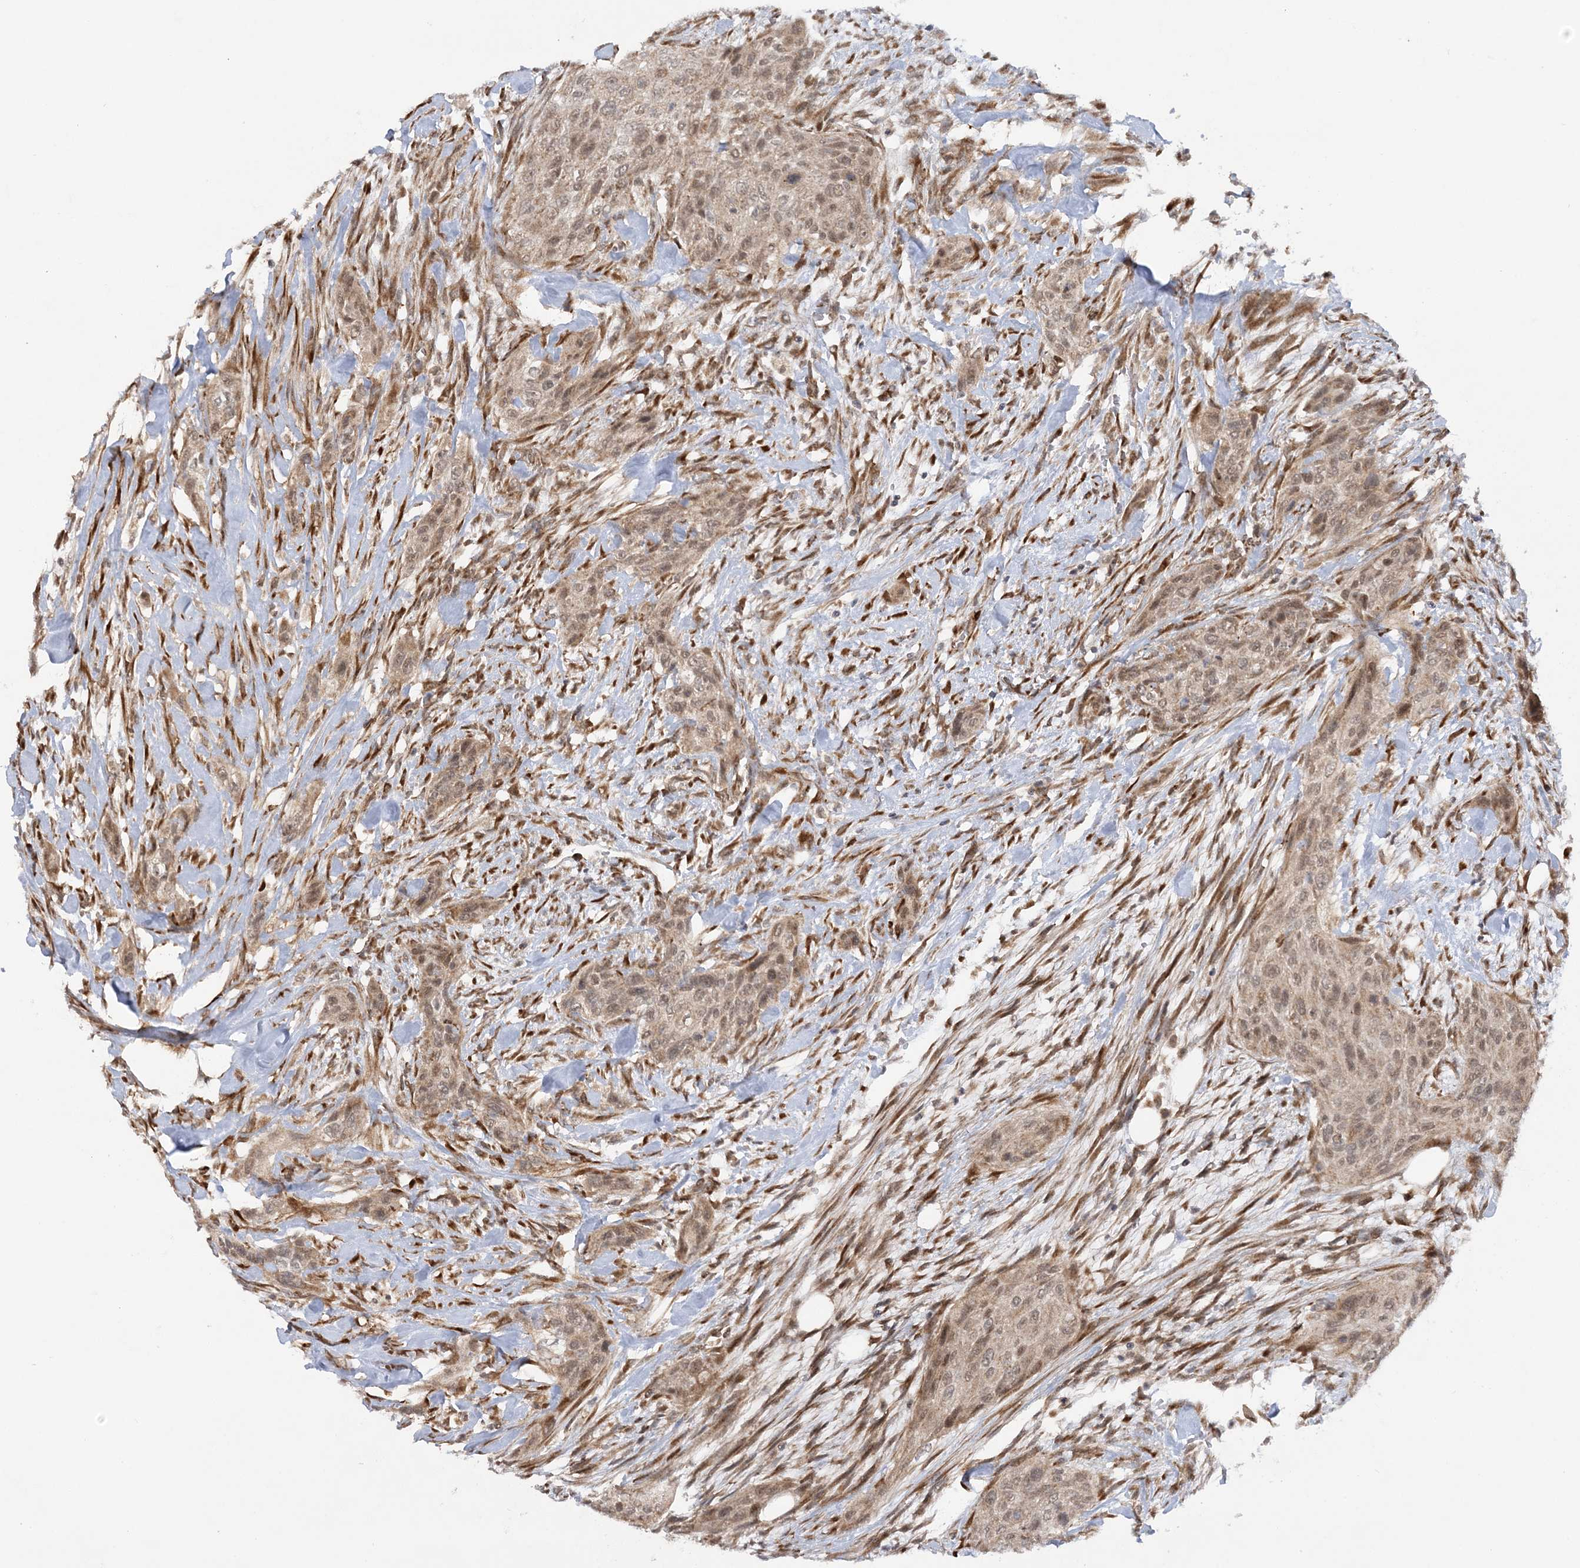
{"staining": {"intensity": "weak", "quantity": ">75%", "location": "cytoplasmic/membranous,nuclear"}, "tissue": "urothelial cancer", "cell_type": "Tumor cells", "image_type": "cancer", "snomed": [{"axis": "morphology", "description": "Urothelial carcinoma, High grade"}, {"axis": "topography", "description": "Urinary bladder"}], "caption": "Immunohistochemical staining of human urothelial cancer exhibits low levels of weak cytoplasmic/membranous and nuclear protein staining in approximately >75% of tumor cells.", "gene": "MRPL47", "patient": {"sex": "male", "age": 35}}